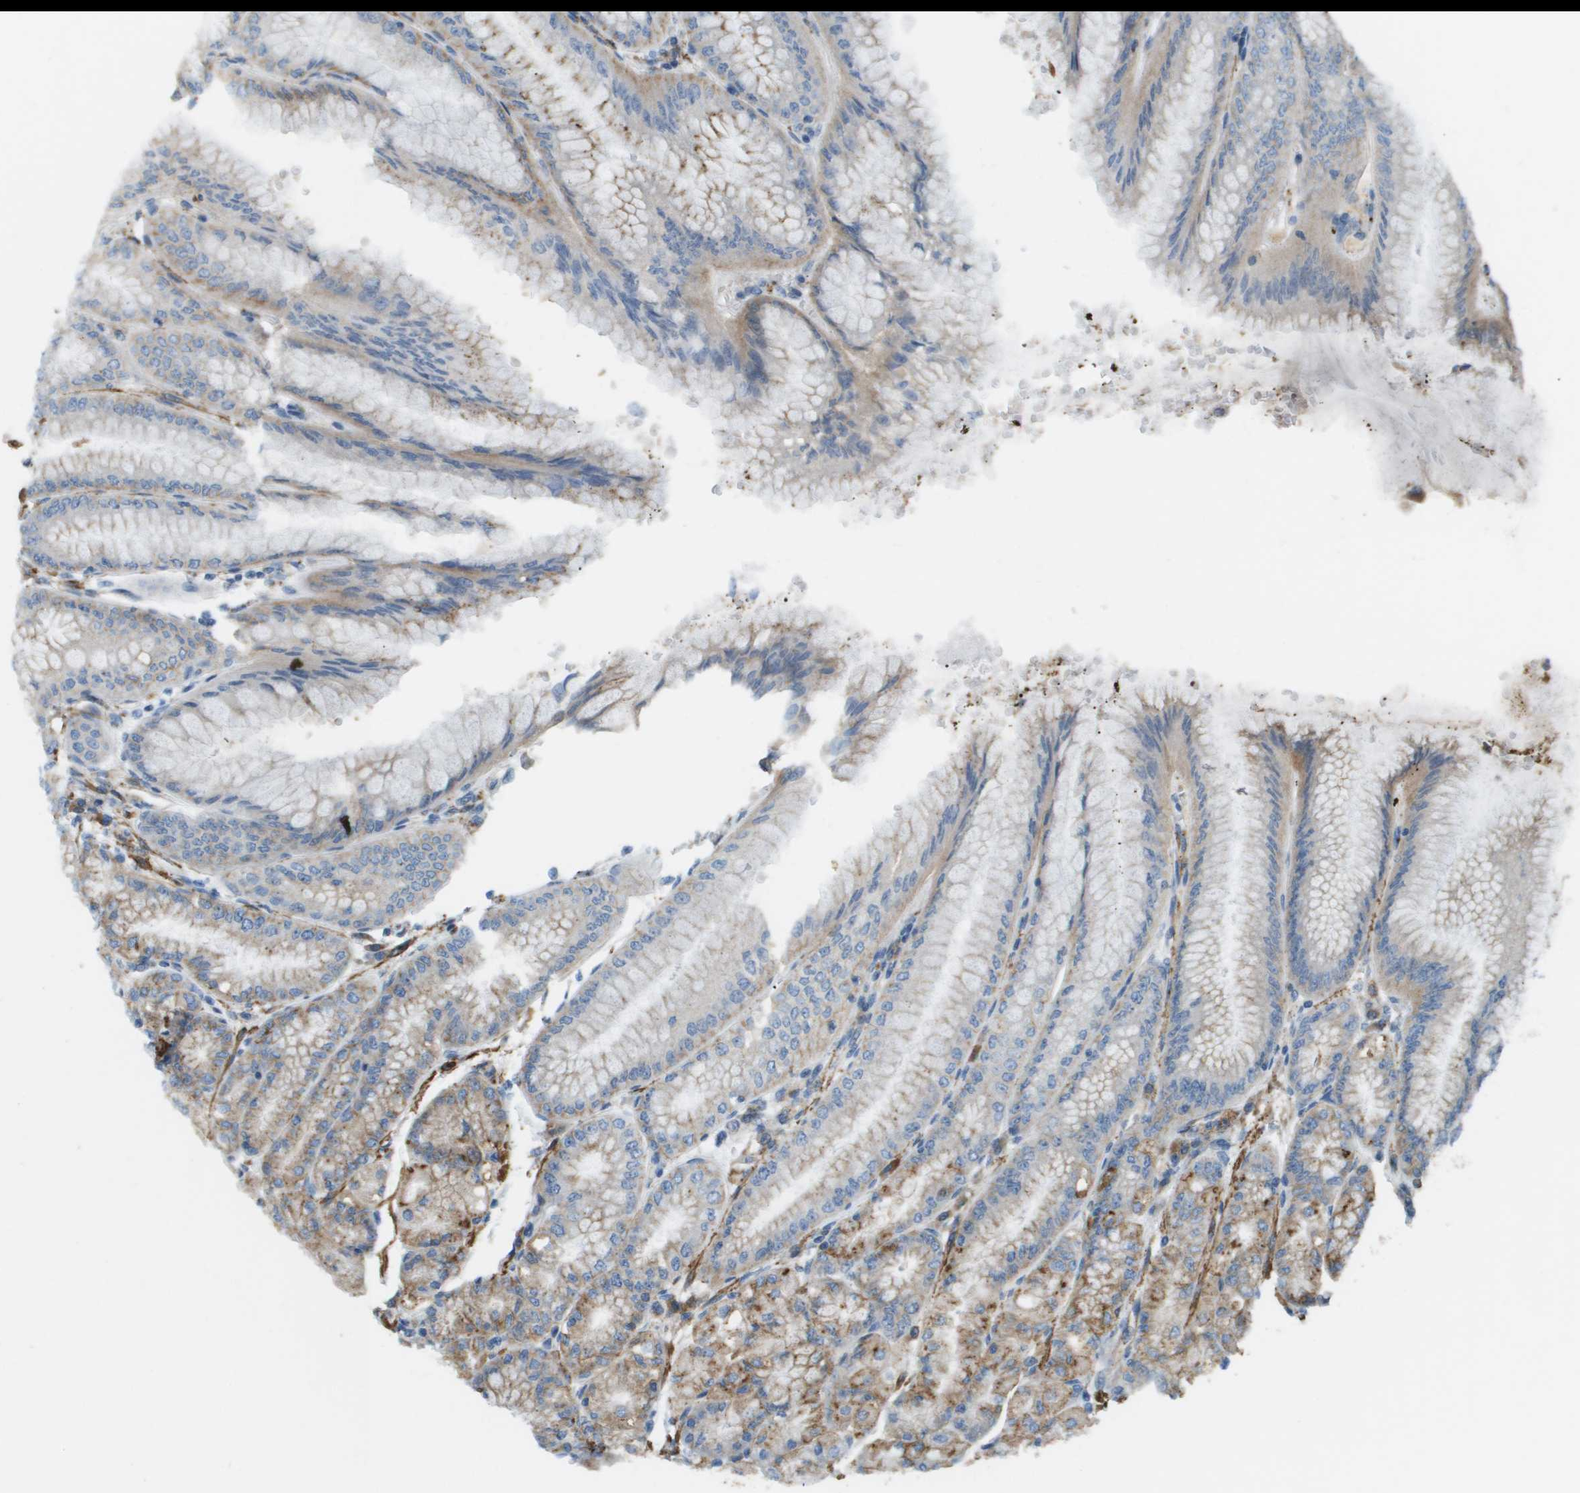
{"staining": {"intensity": "weak", "quantity": "25%-75%", "location": "cytoplasmic/membranous"}, "tissue": "stomach", "cell_type": "Glandular cells", "image_type": "normal", "snomed": [{"axis": "morphology", "description": "Normal tissue, NOS"}, {"axis": "topography", "description": "Stomach, lower"}], "caption": "Weak cytoplasmic/membranous protein staining is appreciated in approximately 25%-75% of glandular cells in stomach.", "gene": "MYH11", "patient": {"sex": "male", "age": 71}}